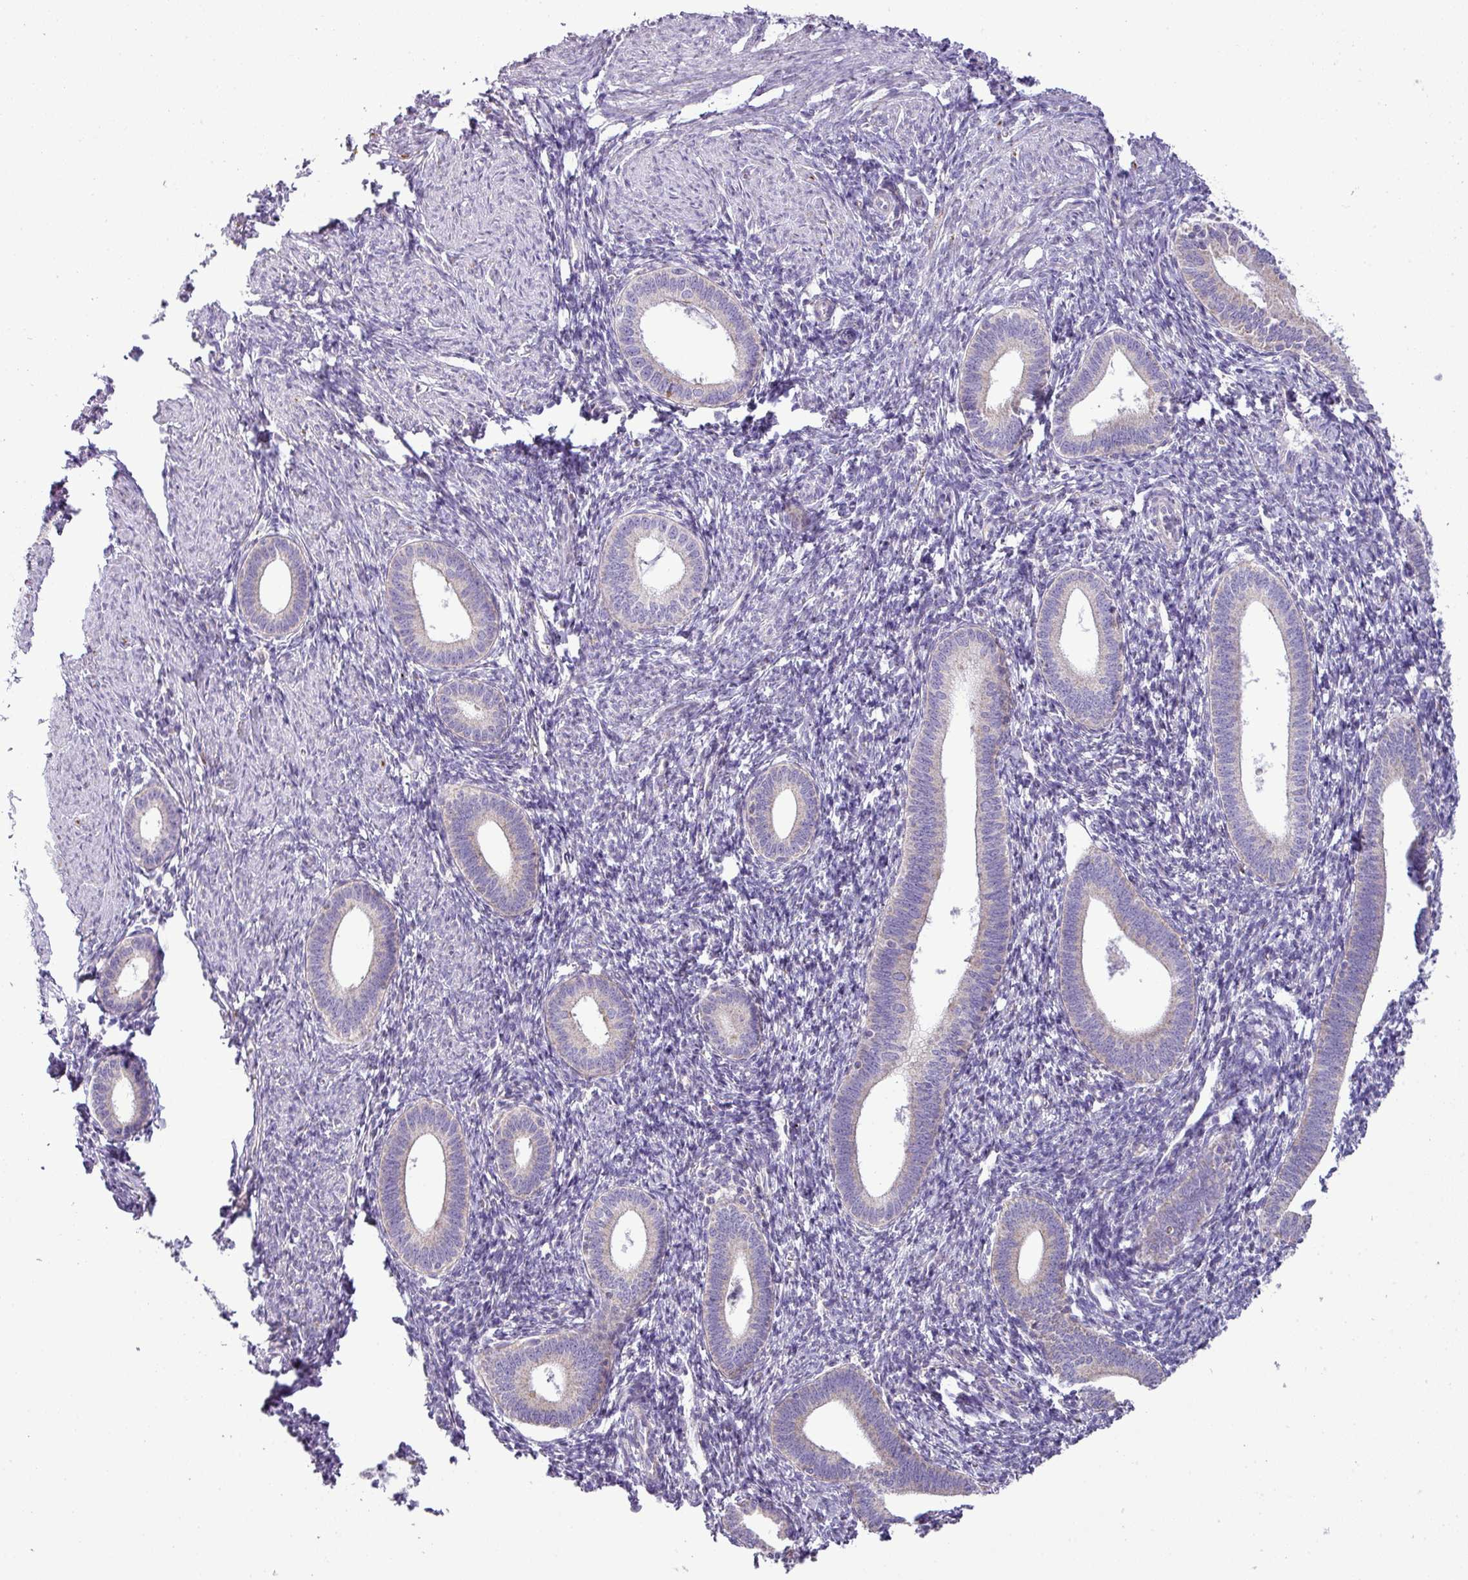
{"staining": {"intensity": "negative", "quantity": "none", "location": "none"}, "tissue": "endometrium", "cell_type": "Cells in endometrial stroma", "image_type": "normal", "snomed": [{"axis": "morphology", "description": "Normal tissue, NOS"}, {"axis": "topography", "description": "Endometrium"}], "caption": "This histopathology image is of normal endometrium stained with immunohistochemistry to label a protein in brown with the nuclei are counter-stained blue. There is no positivity in cells in endometrial stroma. Nuclei are stained in blue.", "gene": "ZNF81", "patient": {"sex": "female", "age": 41}}